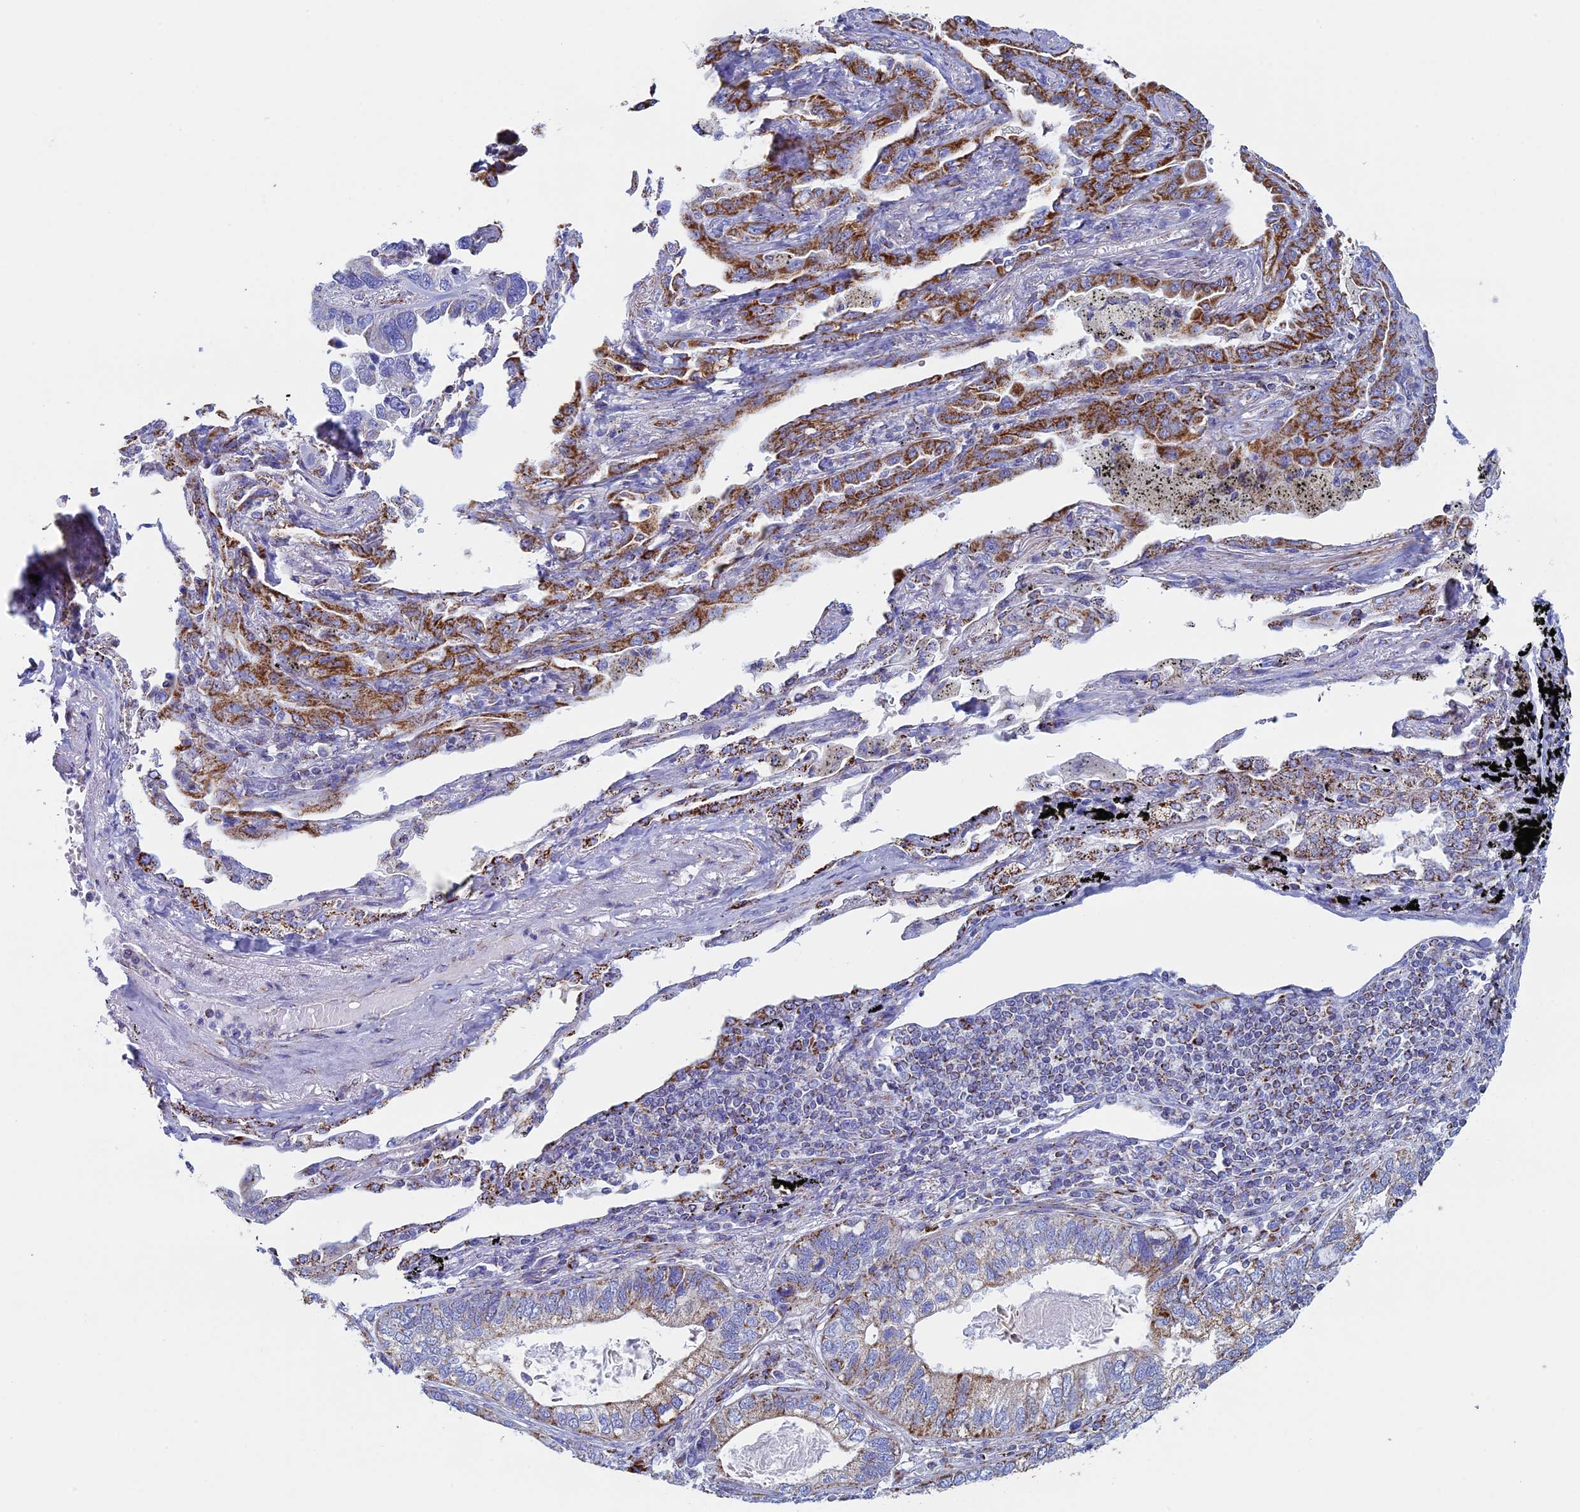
{"staining": {"intensity": "moderate", "quantity": ">75%", "location": "cytoplasmic/membranous"}, "tissue": "lung cancer", "cell_type": "Tumor cells", "image_type": "cancer", "snomed": [{"axis": "morphology", "description": "Adenocarcinoma, NOS"}, {"axis": "topography", "description": "Lung"}], "caption": "This image reveals lung adenocarcinoma stained with IHC to label a protein in brown. The cytoplasmic/membranous of tumor cells show moderate positivity for the protein. Nuclei are counter-stained blue.", "gene": "UQCRFS1", "patient": {"sex": "male", "age": 67}}